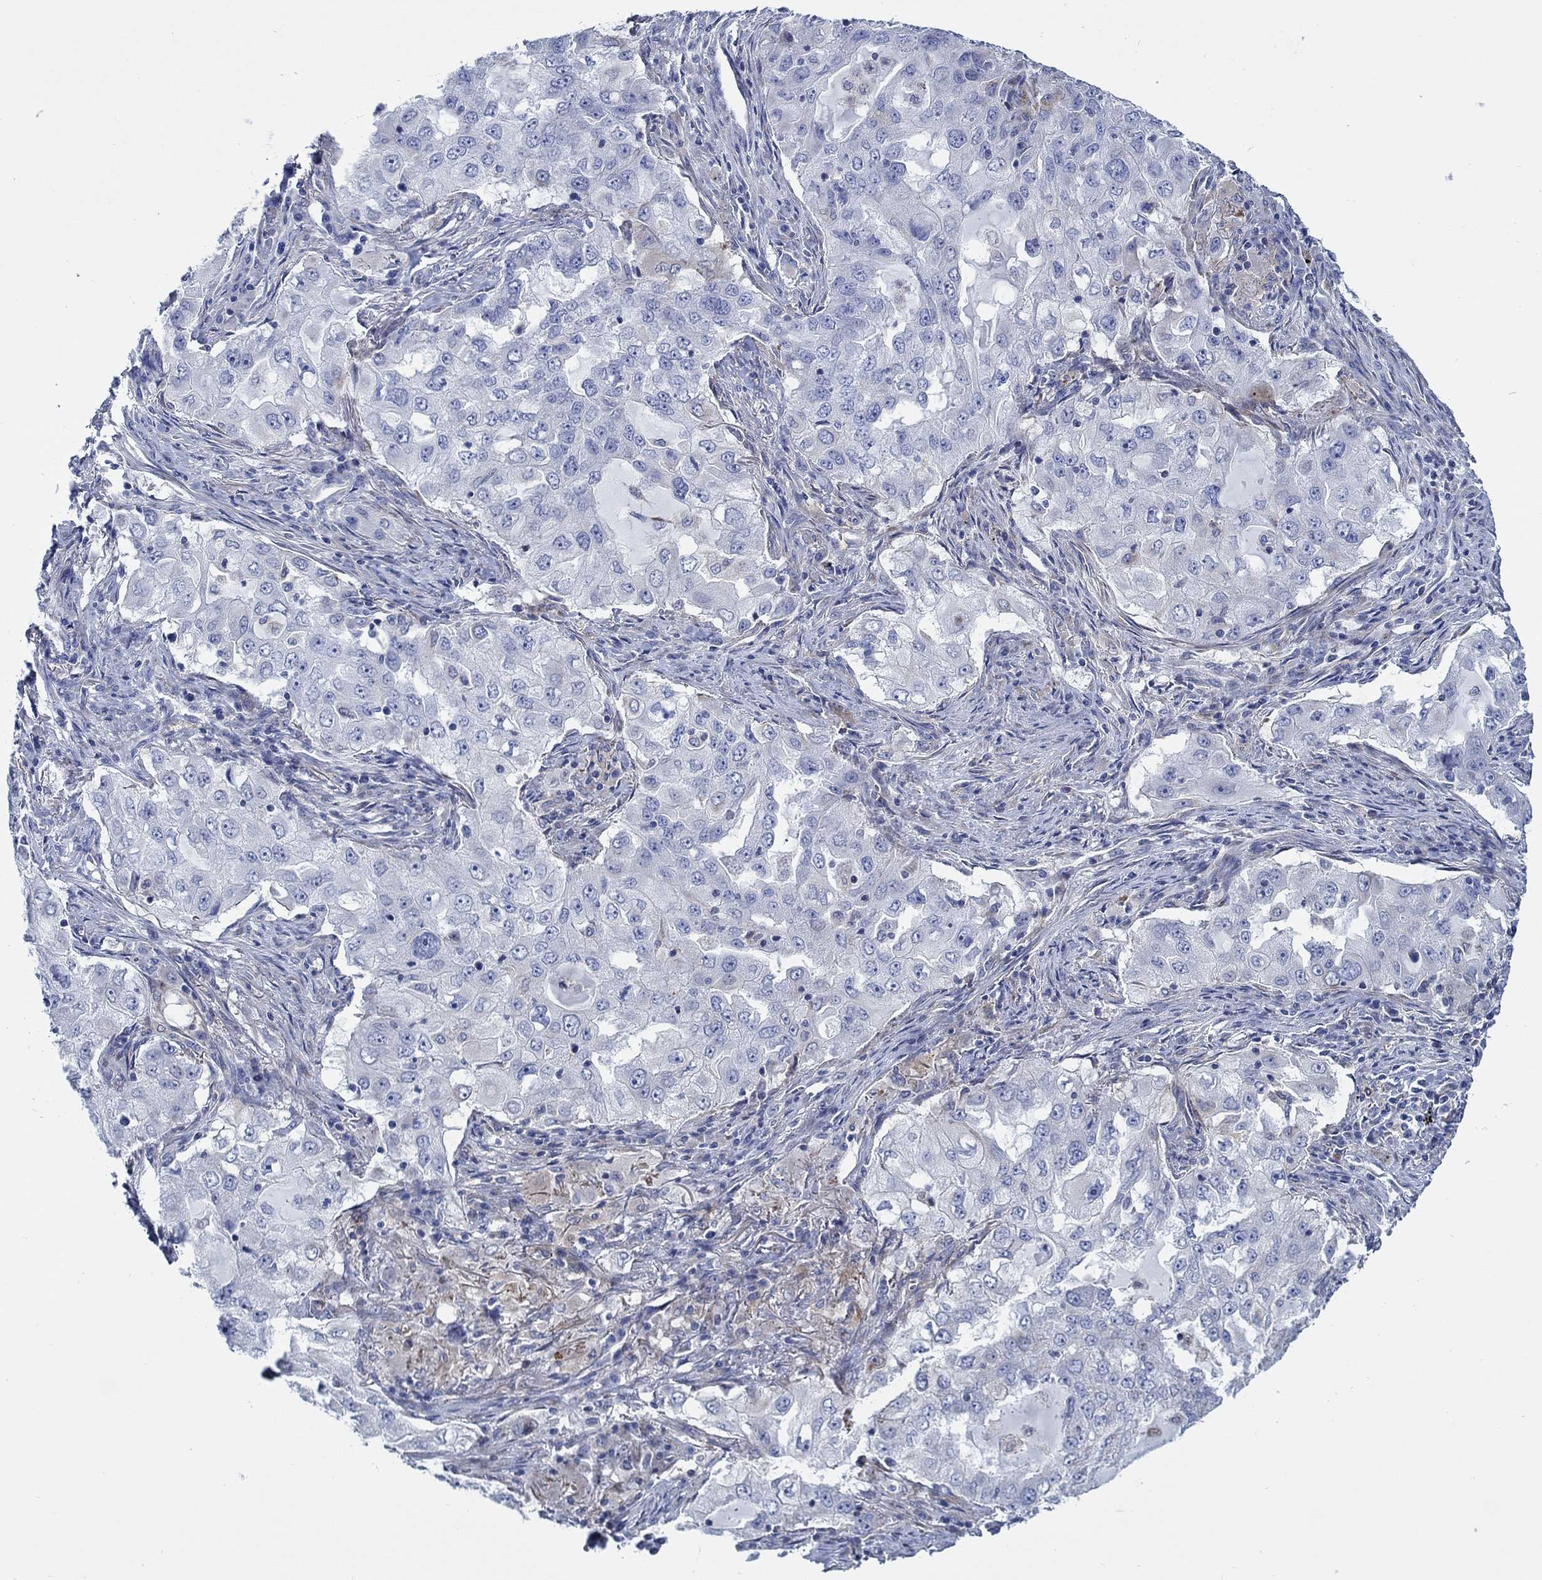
{"staining": {"intensity": "negative", "quantity": "none", "location": "none"}, "tissue": "lung cancer", "cell_type": "Tumor cells", "image_type": "cancer", "snomed": [{"axis": "morphology", "description": "Adenocarcinoma, NOS"}, {"axis": "topography", "description": "Lung"}], "caption": "This is an immunohistochemistry (IHC) image of human adenocarcinoma (lung). There is no positivity in tumor cells.", "gene": "FMN1", "patient": {"sex": "female", "age": 61}}